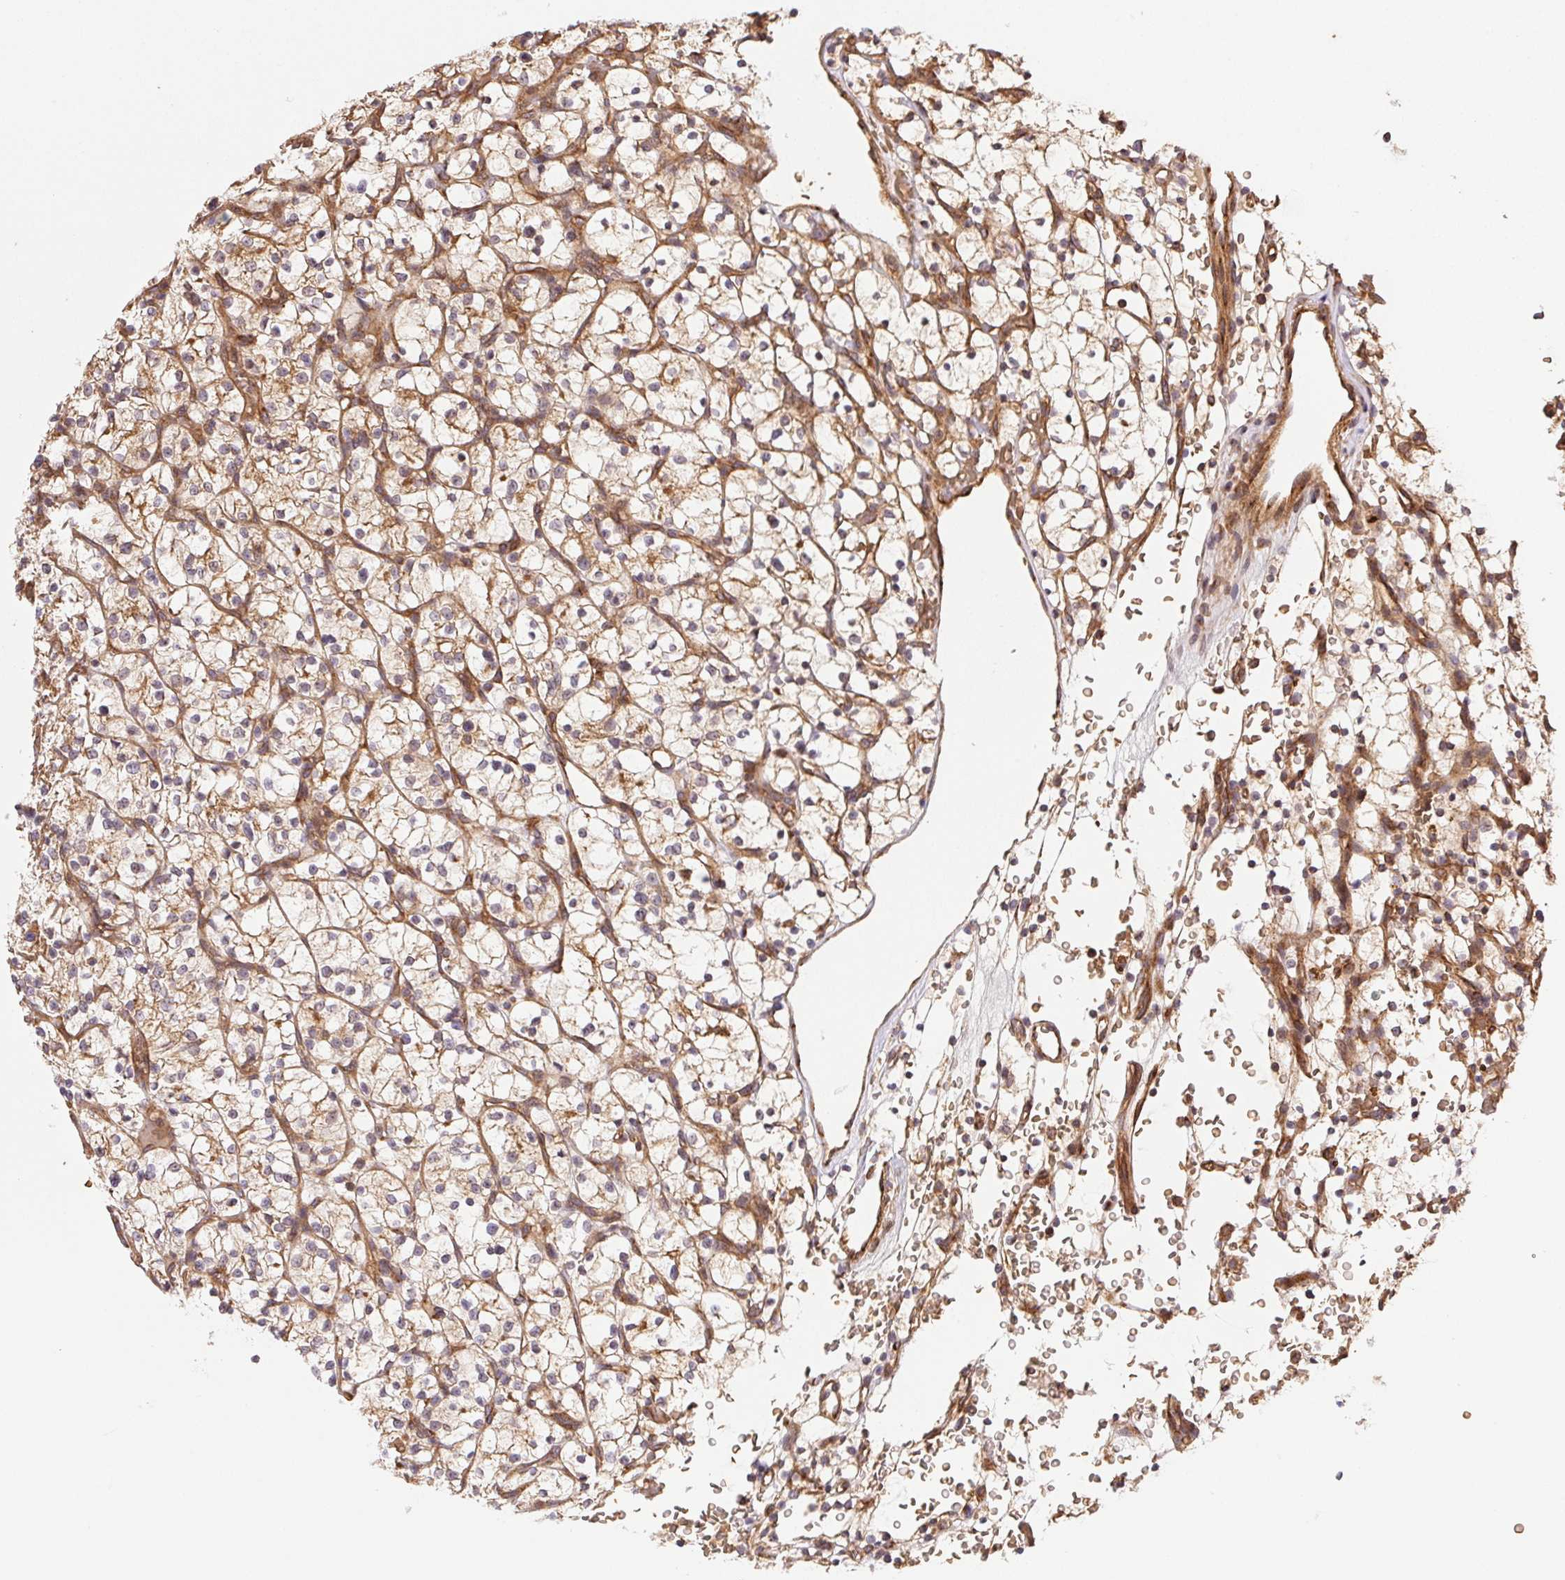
{"staining": {"intensity": "moderate", "quantity": "25%-75%", "location": "cytoplasmic/membranous"}, "tissue": "renal cancer", "cell_type": "Tumor cells", "image_type": "cancer", "snomed": [{"axis": "morphology", "description": "Adenocarcinoma, NOS"}, {"axis": "topography", "description": "Kidney"}], "caption": "There is medium levels of moderate cytoplasmic/membranous expression in tumor cells of adenocarcinoma (renal), as demonstrated by immunohistochemical staining (brown color).", "gene": "USE1", "patient": {"sex": "female", "age": 64}}